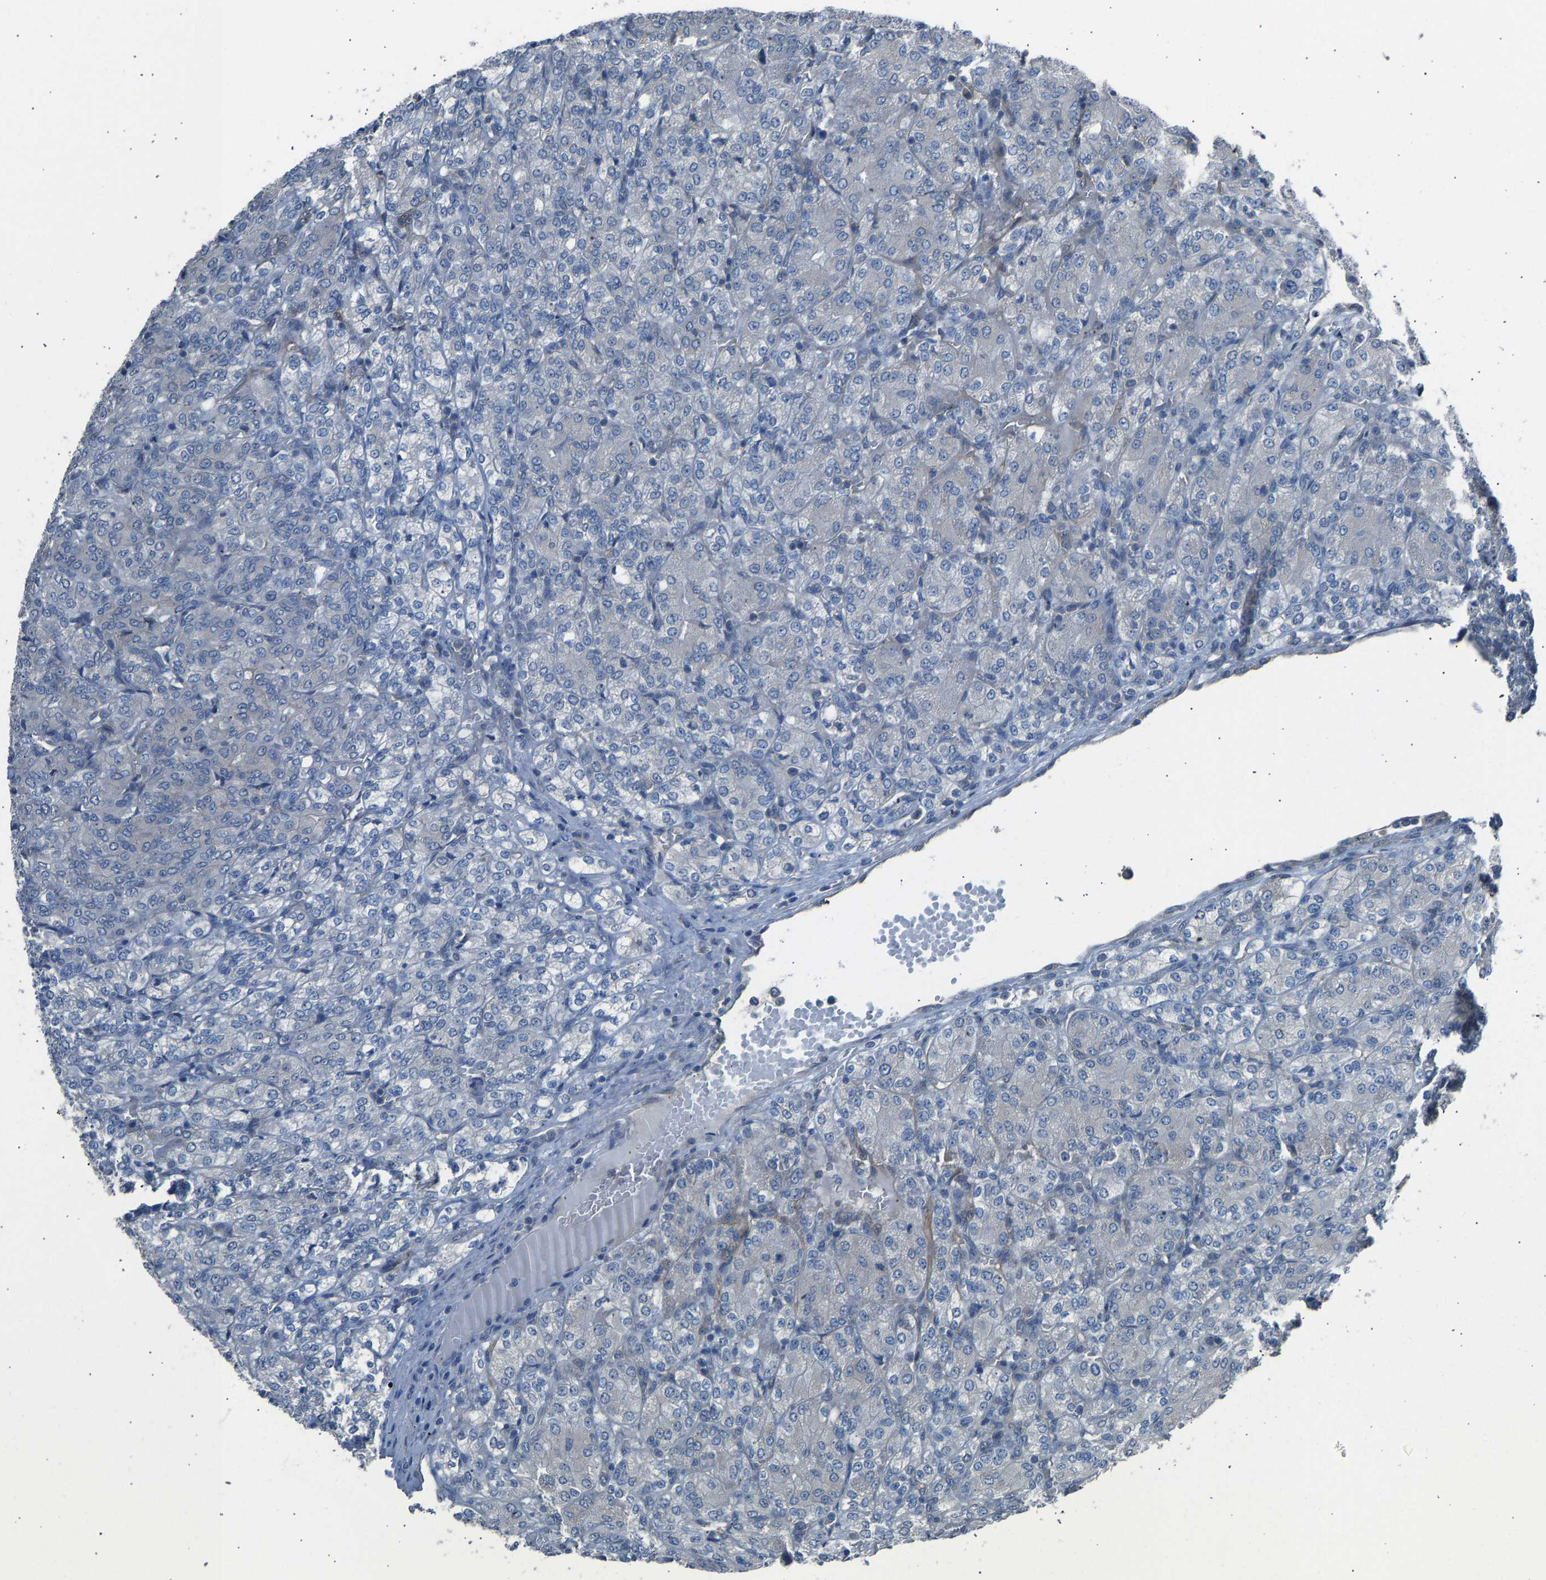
{"staining": {"intensity": "negative", "quantity": "none", "location": "none"}, "tissue": "renal cancer", "cell_type": "Tumor cells", "image_type": "cancer", "snomed": [{"axis": "morphology", "description": "Adenocarcinoma, NOS"}, {"axis": "topography", "description": "Kidney"}], "caption": "Tumor cells show no significant staining in renal cancer.", "gene": "SLC43A1", "patient": {"sex": "male", "age": 77}}